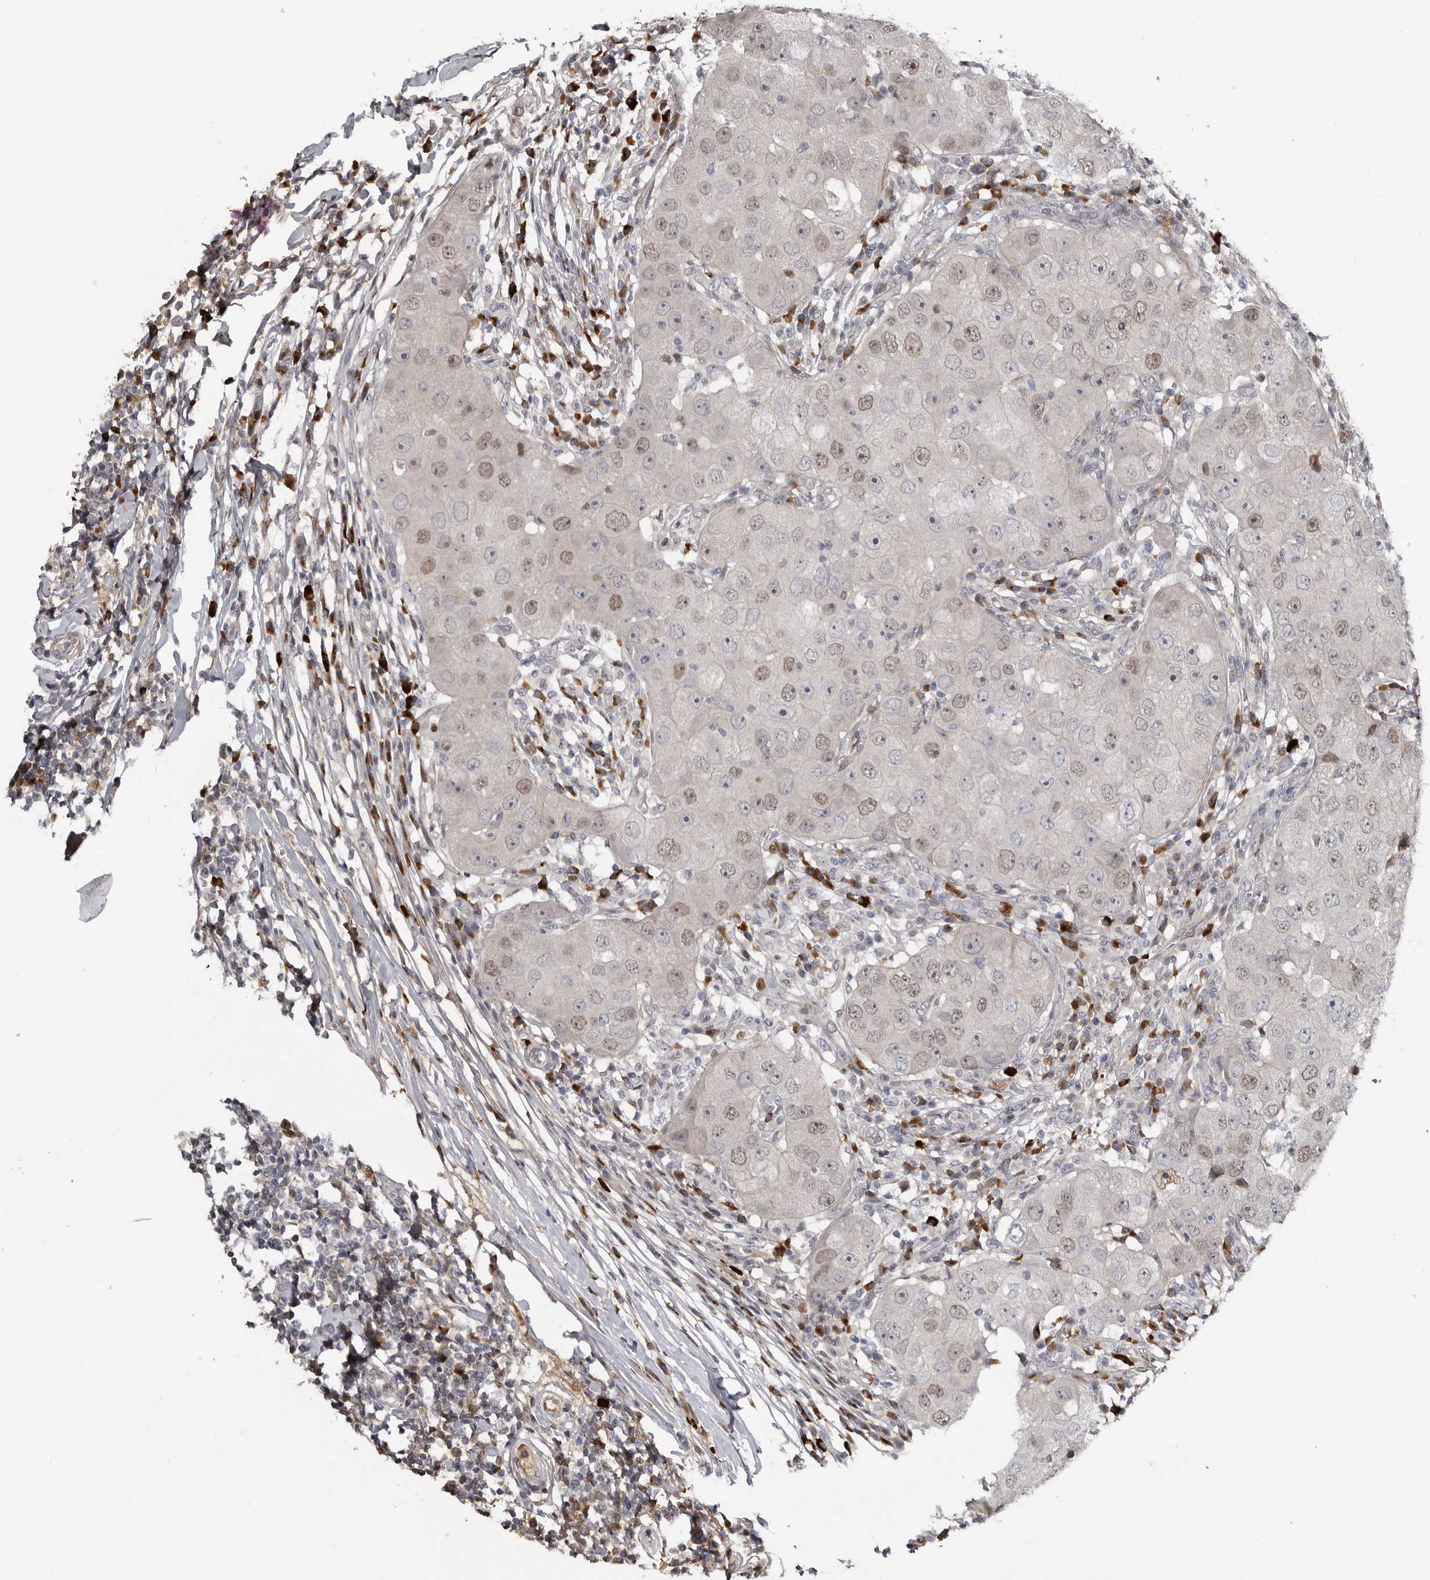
{"staining": {"intensity": "weak", "quantity": "25%-75%", "location": "nuclear"}, "tissue": "breast cancer", "cell_type": "Tumor cells", "image_type": "cancer", "snomed": [{"axis": "morphology", "description": "Duct carcinoma"}, {"axis": "topography", "description": "Breast"}], "caption": "This micrograph exhibits immunohistochemistry staining of human breast intraductal carcinoma, with low weak nuclear expression in approximately 25%-75% of tumor cells.", "gene": "ZNF277", "patient": {"sex": "female", "age": 27}}